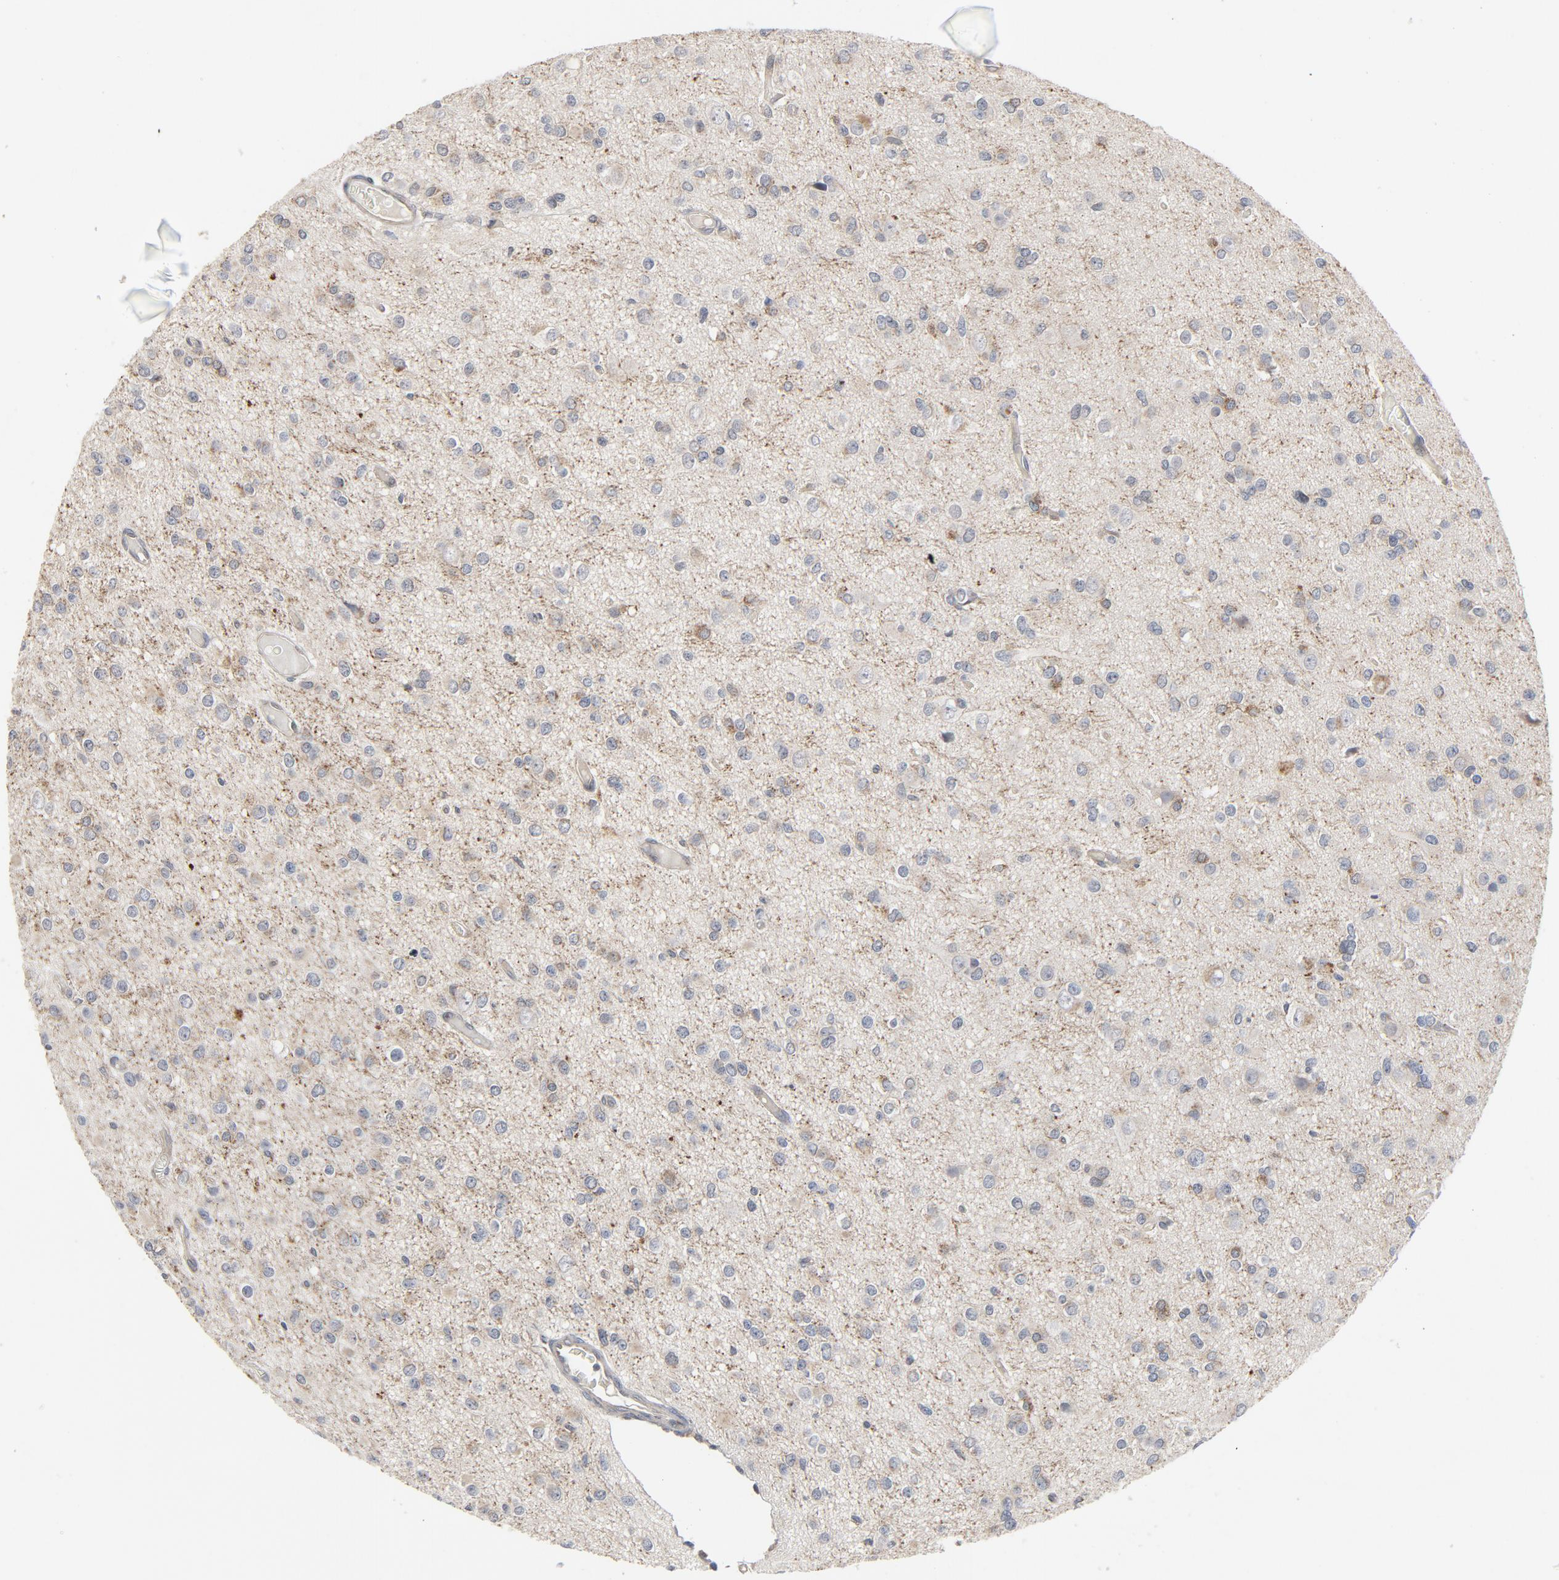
{"staining": {"intensity": "negative", "quantity": "none", "location": "none"}, "tissue": "glioma", "cell_type": "Tumor cells", "image_type": "cancer", "snomed": [{"axis": "morphology", "description": "Glioma, malignant, Low grade"}, {"axis": "topography", "description": "Brain"}], "caption": "DAB (3,3'-diaminobenzidine) immunohistochemical staining of malignant glioma (low-grade) demonstrates no significant positivity in tumor cells.", "gene": "C14orf119", "patient": {"sex": "male", "age": 42}}